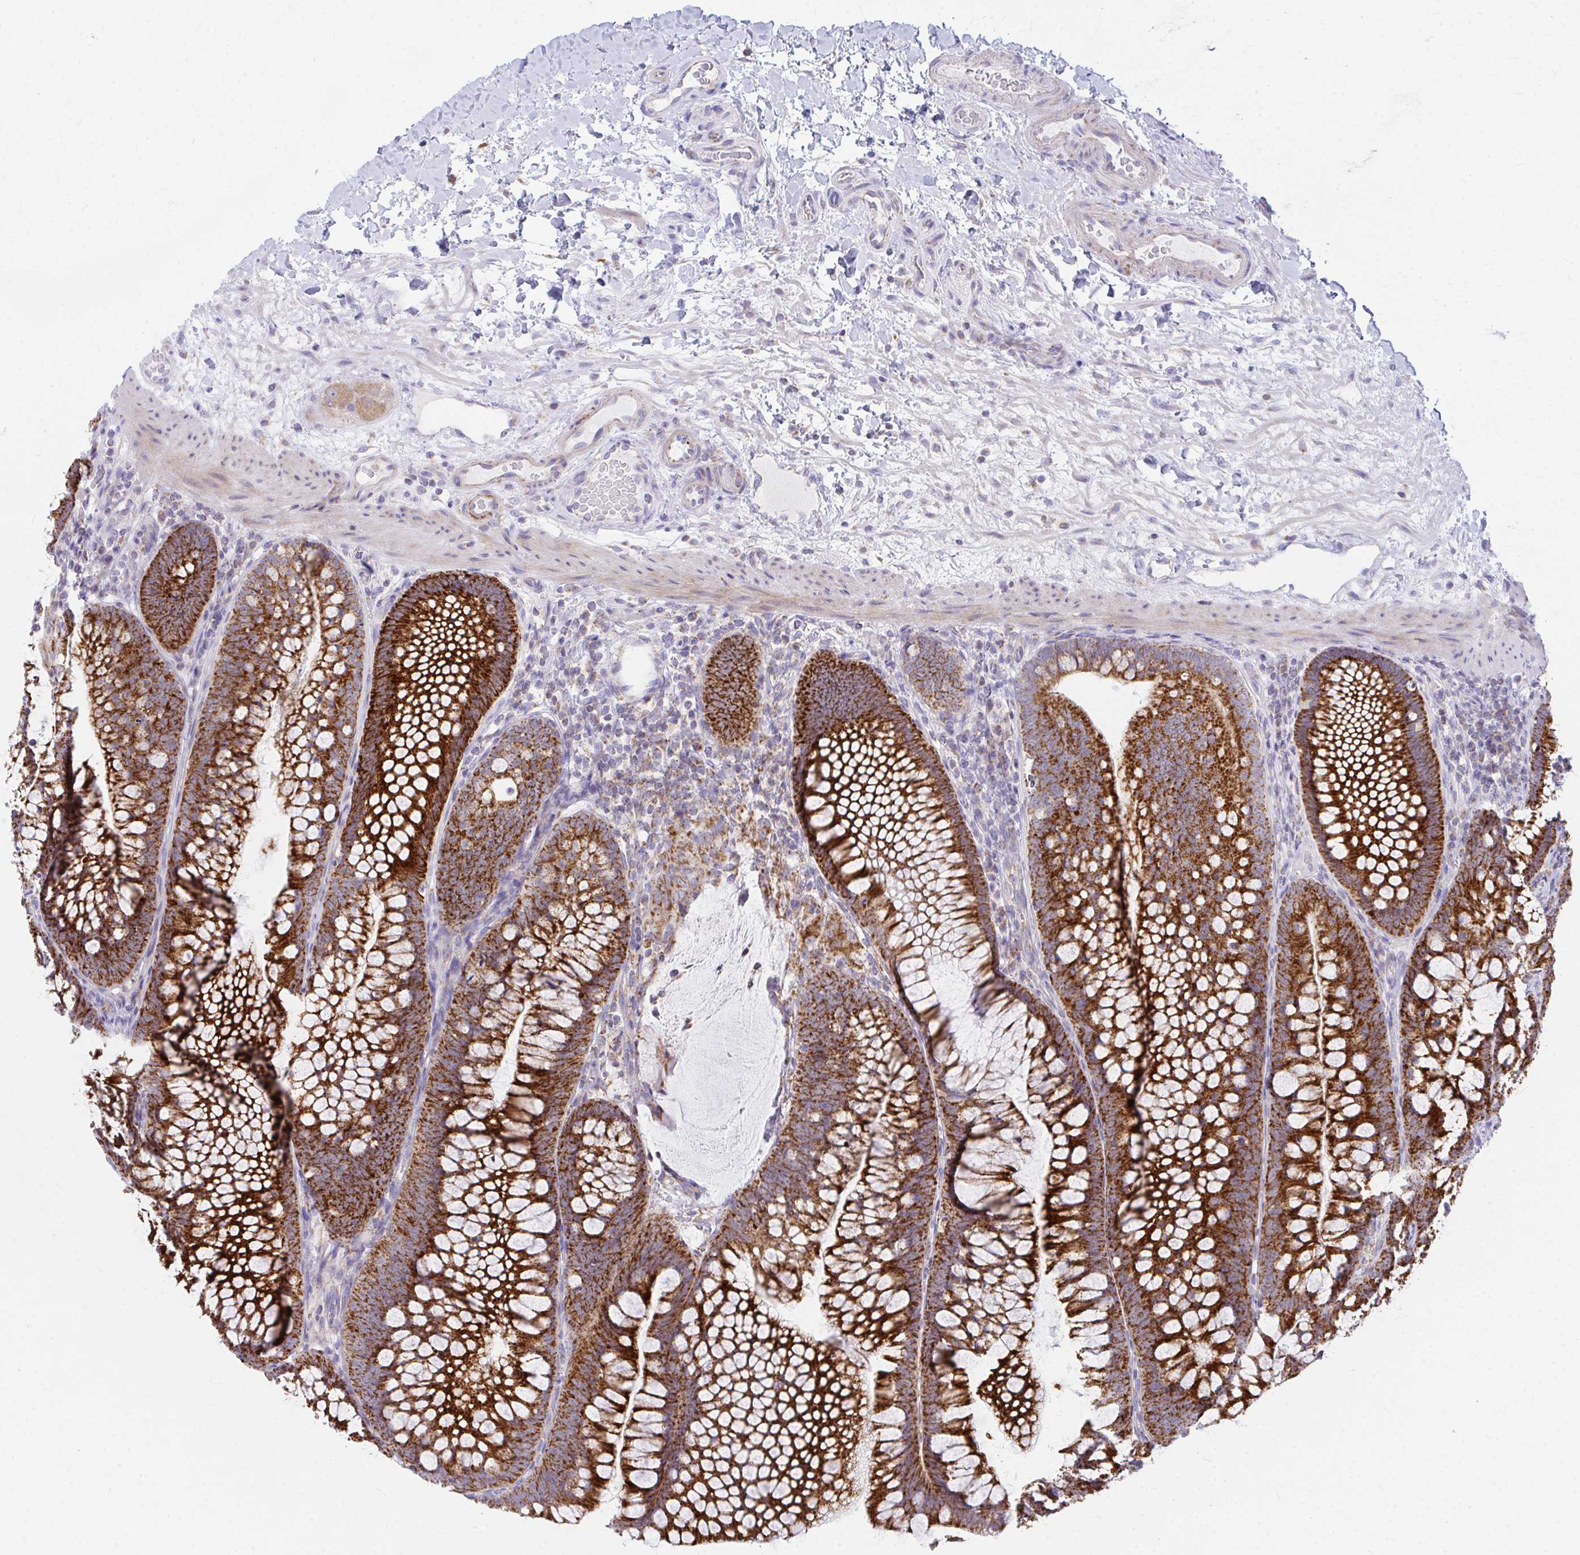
{"staining": {"intensity": "negative", "quantity": "none", "location": "none"}, "tissue": "colon", "cell_type": "Endothelial cells", "image_type": "normal", "snomed": [{"axis": "morphology", "description": "Normal tissue, NOS"}, {"axis": "morphology", "description": "Adenoma, NOS"}, {"axis": "topography", "description": "Soft tissue"}, {"axis": "topography", "description": "Colon"}], "caption": "The immunohistochemistry micrograph has no significant staining in endothelial cells of colon.", "gene": "MRPL19", "patient": {"sex": "male", "age": 47}}